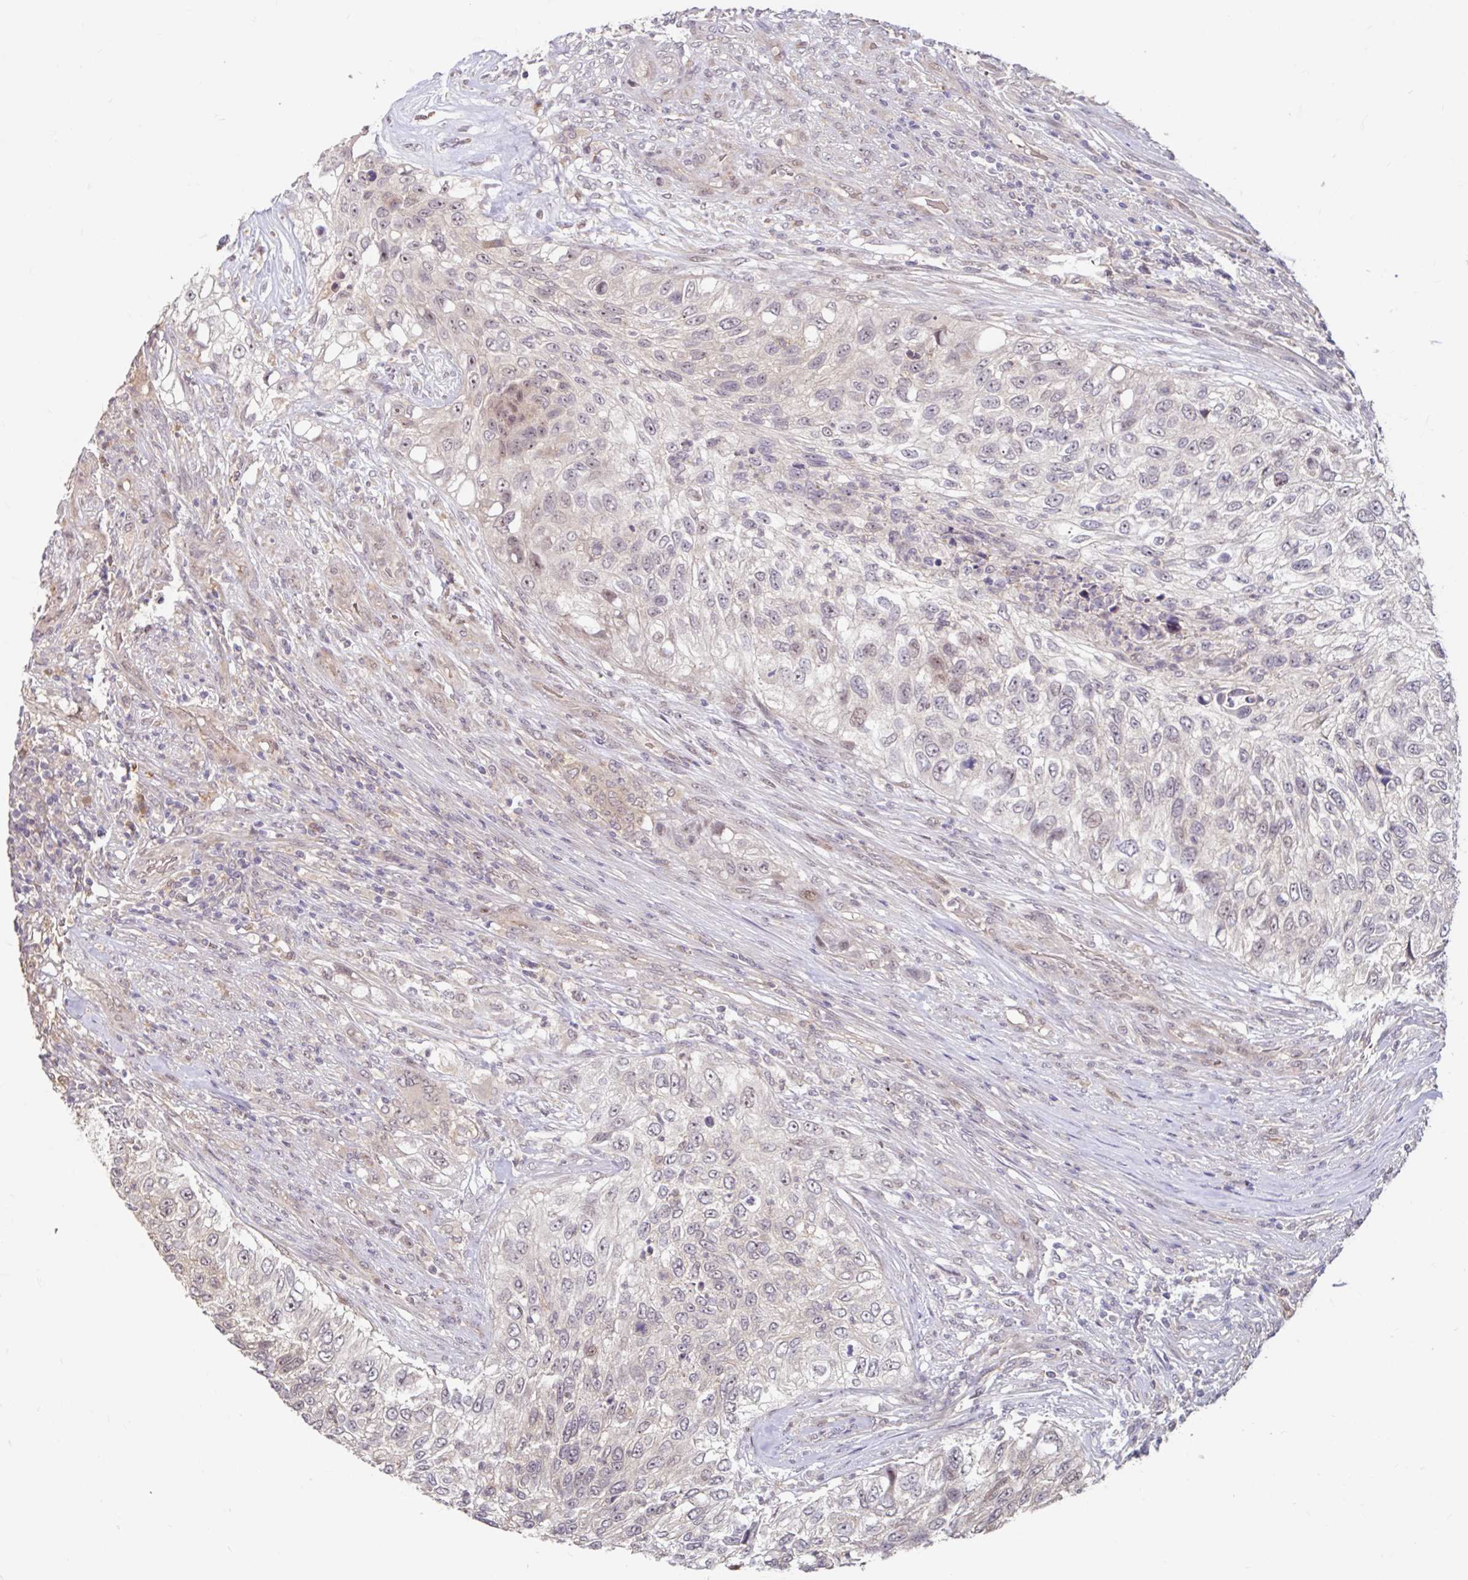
{"staining": {"intensity": "weak", "quantity": "<25%", "location": "nuclear"}, "tissue": "urothelial cancer", "cell_type": "Tumor cells", "image_type": "cancer", "snomed": [{"axis": "morphology", "description": "Urothelial carcinoma, High grade"}, {"axis": "topography", "description": "Urinary bladder"}], "caption": "A high-resolution image shows IHC staining of urothelial carcinoma (high-grade), which displays no significant positivity in tumor cells.", "gene": "STYXL1", "patient": {"sex": "female", "age": 60}}